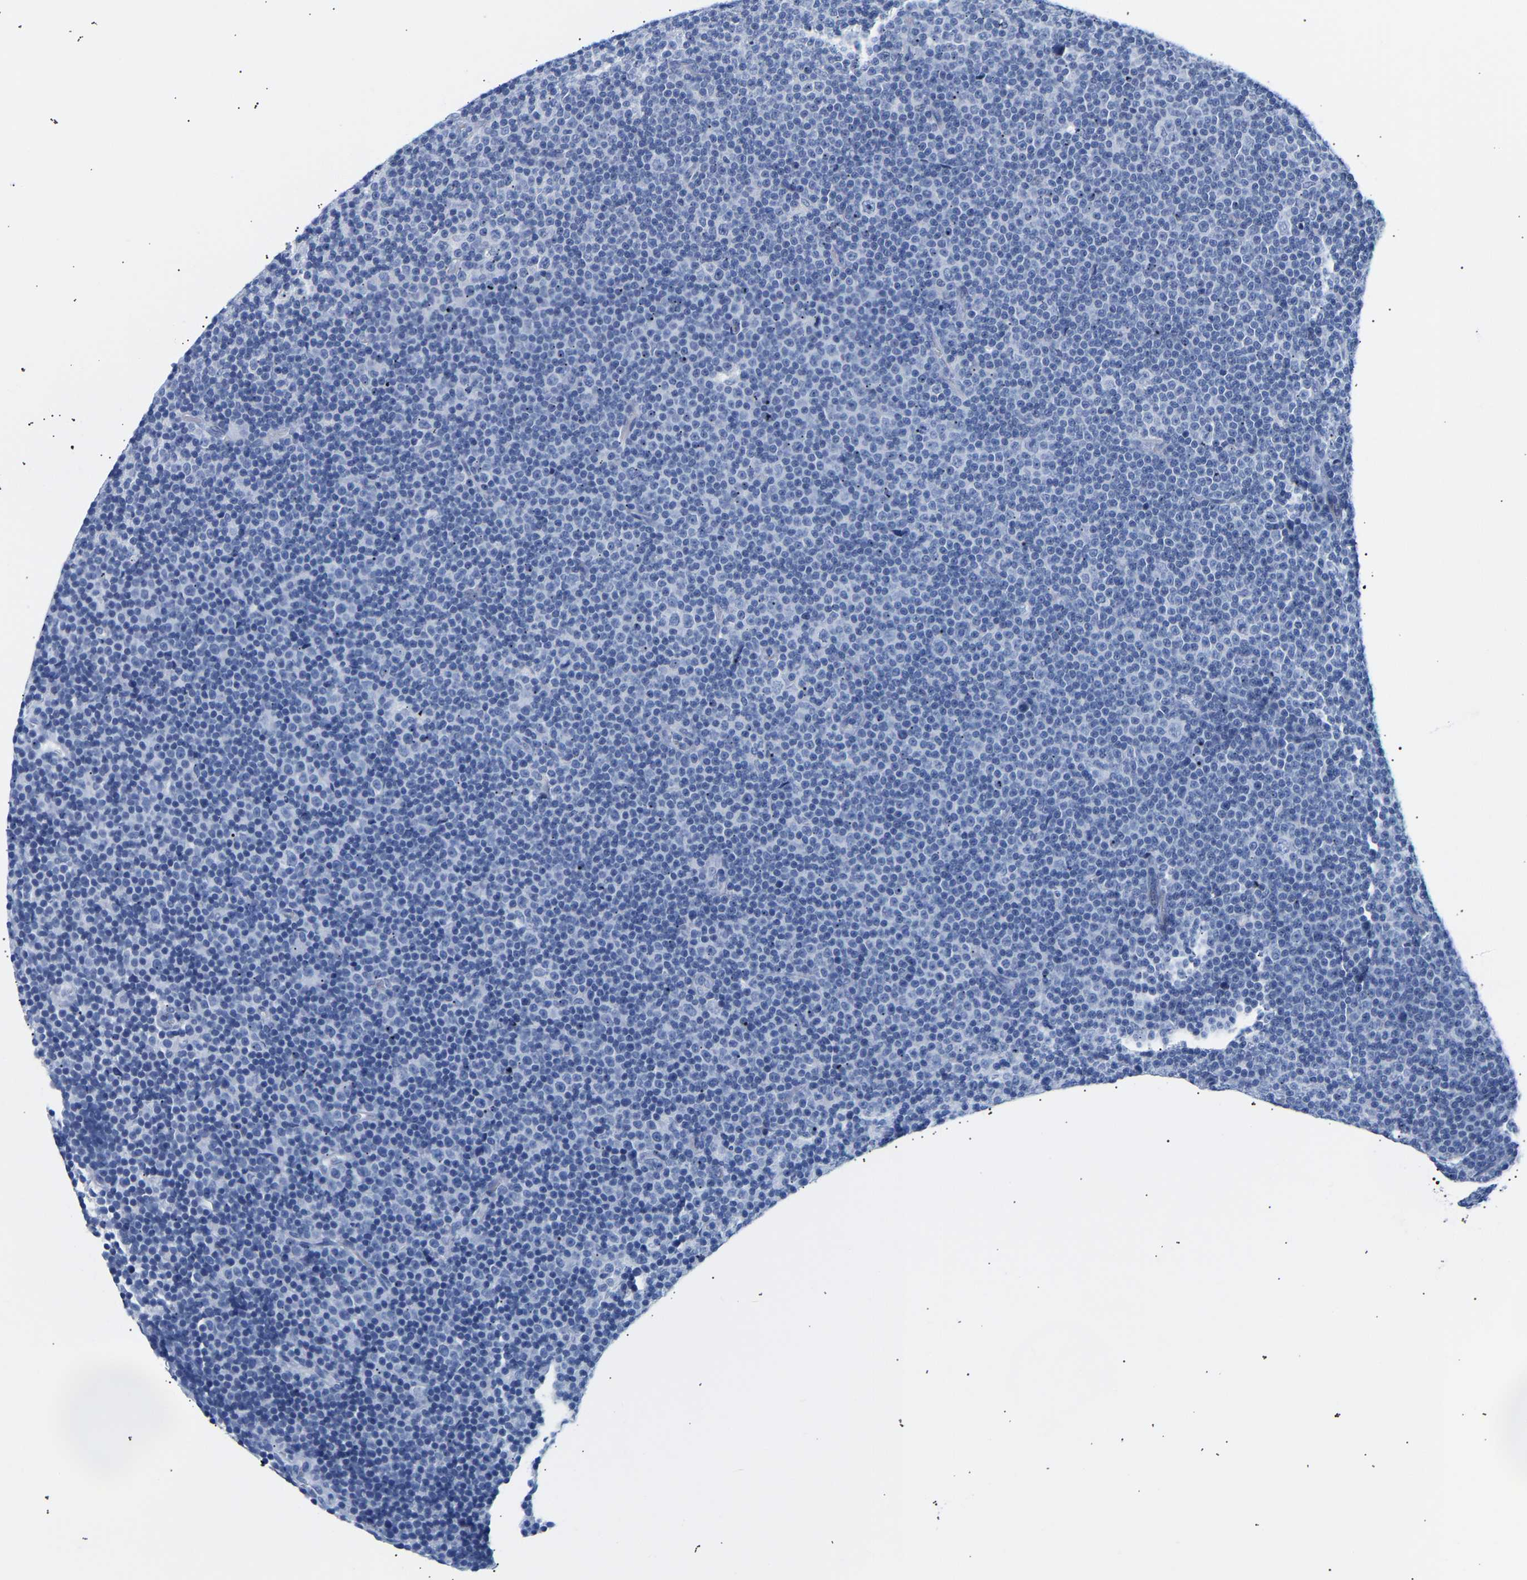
{"staining": {"intensity": "negative", "quantity": "none", "location": "none"}, "tissue": "lymphoma", "cell_type": "Tumor cells", "image_type": "cancer", "snomed": [{"axis": "morphology", "description": "Malignant lymphoma, non-Hodgkin's type, Low grade"}, {"axis": "topography", "description": "Lymph node"}], "caption": "Tumor cells are negative for protein expression in human low-grade malignant lymphoma, non-Hodgkin's type.", "gene": "SPINK2", "patient": {"sex": "female", "age": 67}}